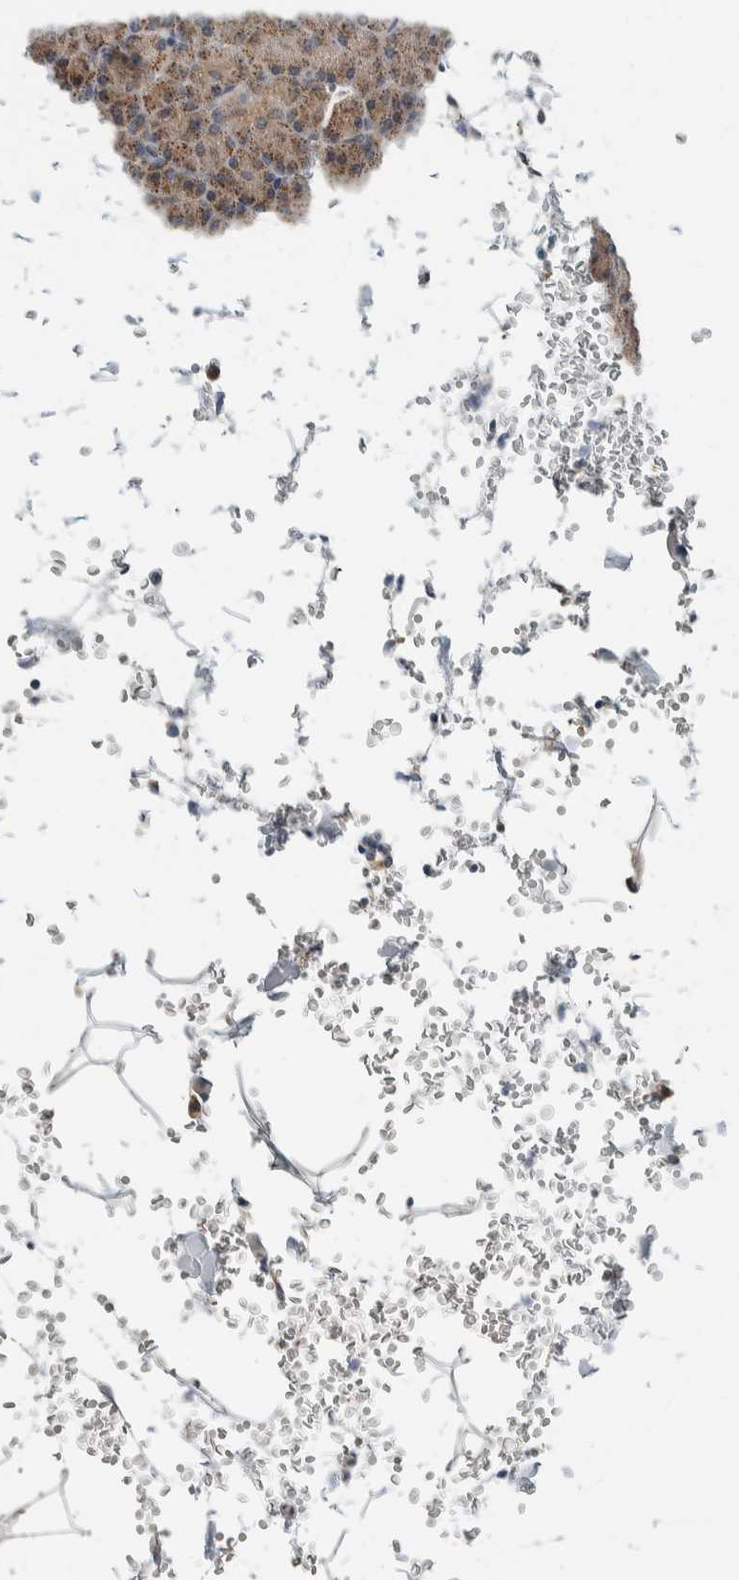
{"staining": {"intensity": "moderate", "quantity": ">75%", "location": "cytoplasmic/membranous"}, "tissue": "pancreas", "cell_type": "Exocrine glandular cells", "image_type": "normal", "snomed": [{"axis": "morphology", "description": "Normal tissue, NOS"}, {"axis": "topography", "description": "Pancreas"}], "caption": "There is medium levels of moderate cytoplasmic/membranous expression in exocrine glandular cells of unremarkable pancreas, as demonstrated by immunohistochemical staining (brown color).", "gene": "RERE", "patient": {"sex": "female", "age": 43}}